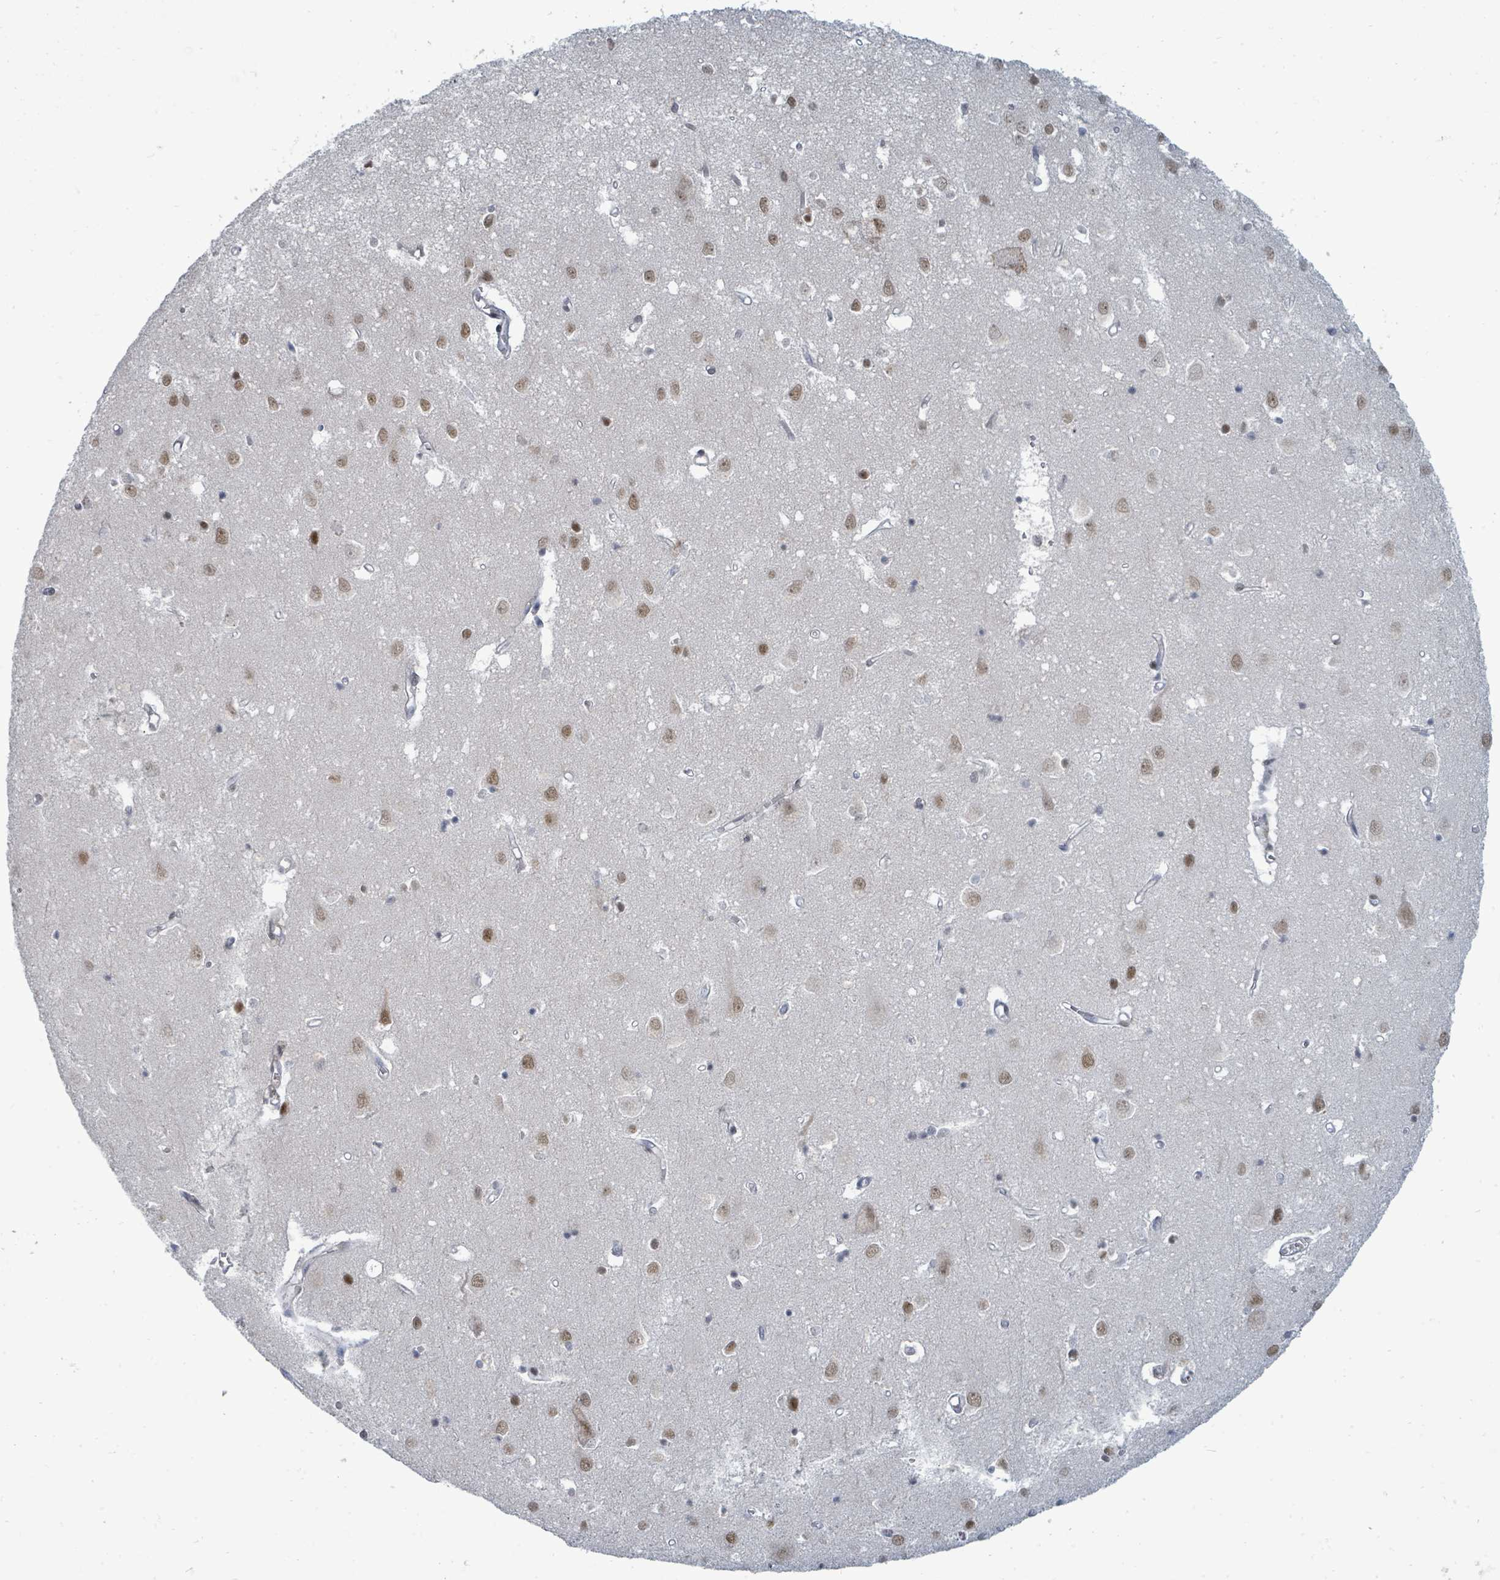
{"staining": {"intensity": "negative", "quantity": "none", "location": "none"}, "tissue": "cerebral cortex", "cell_type": "Endothelial cells", "image_type": "normal", "snomed": [{"axis": "morphology", "description": "Normal tissue, NOS"}, {"axis": "topography", "description": "Cerebral cortex"}], "caption": "Immunohistochemistry (IHC) photomicrograph of unremarkable cerebral cortex: cerebral cortex stained with DAB shows no significant protein expression in endothelial cells.", "gene": "UCK1", "patient": {"sex": "male", "age": 70}}